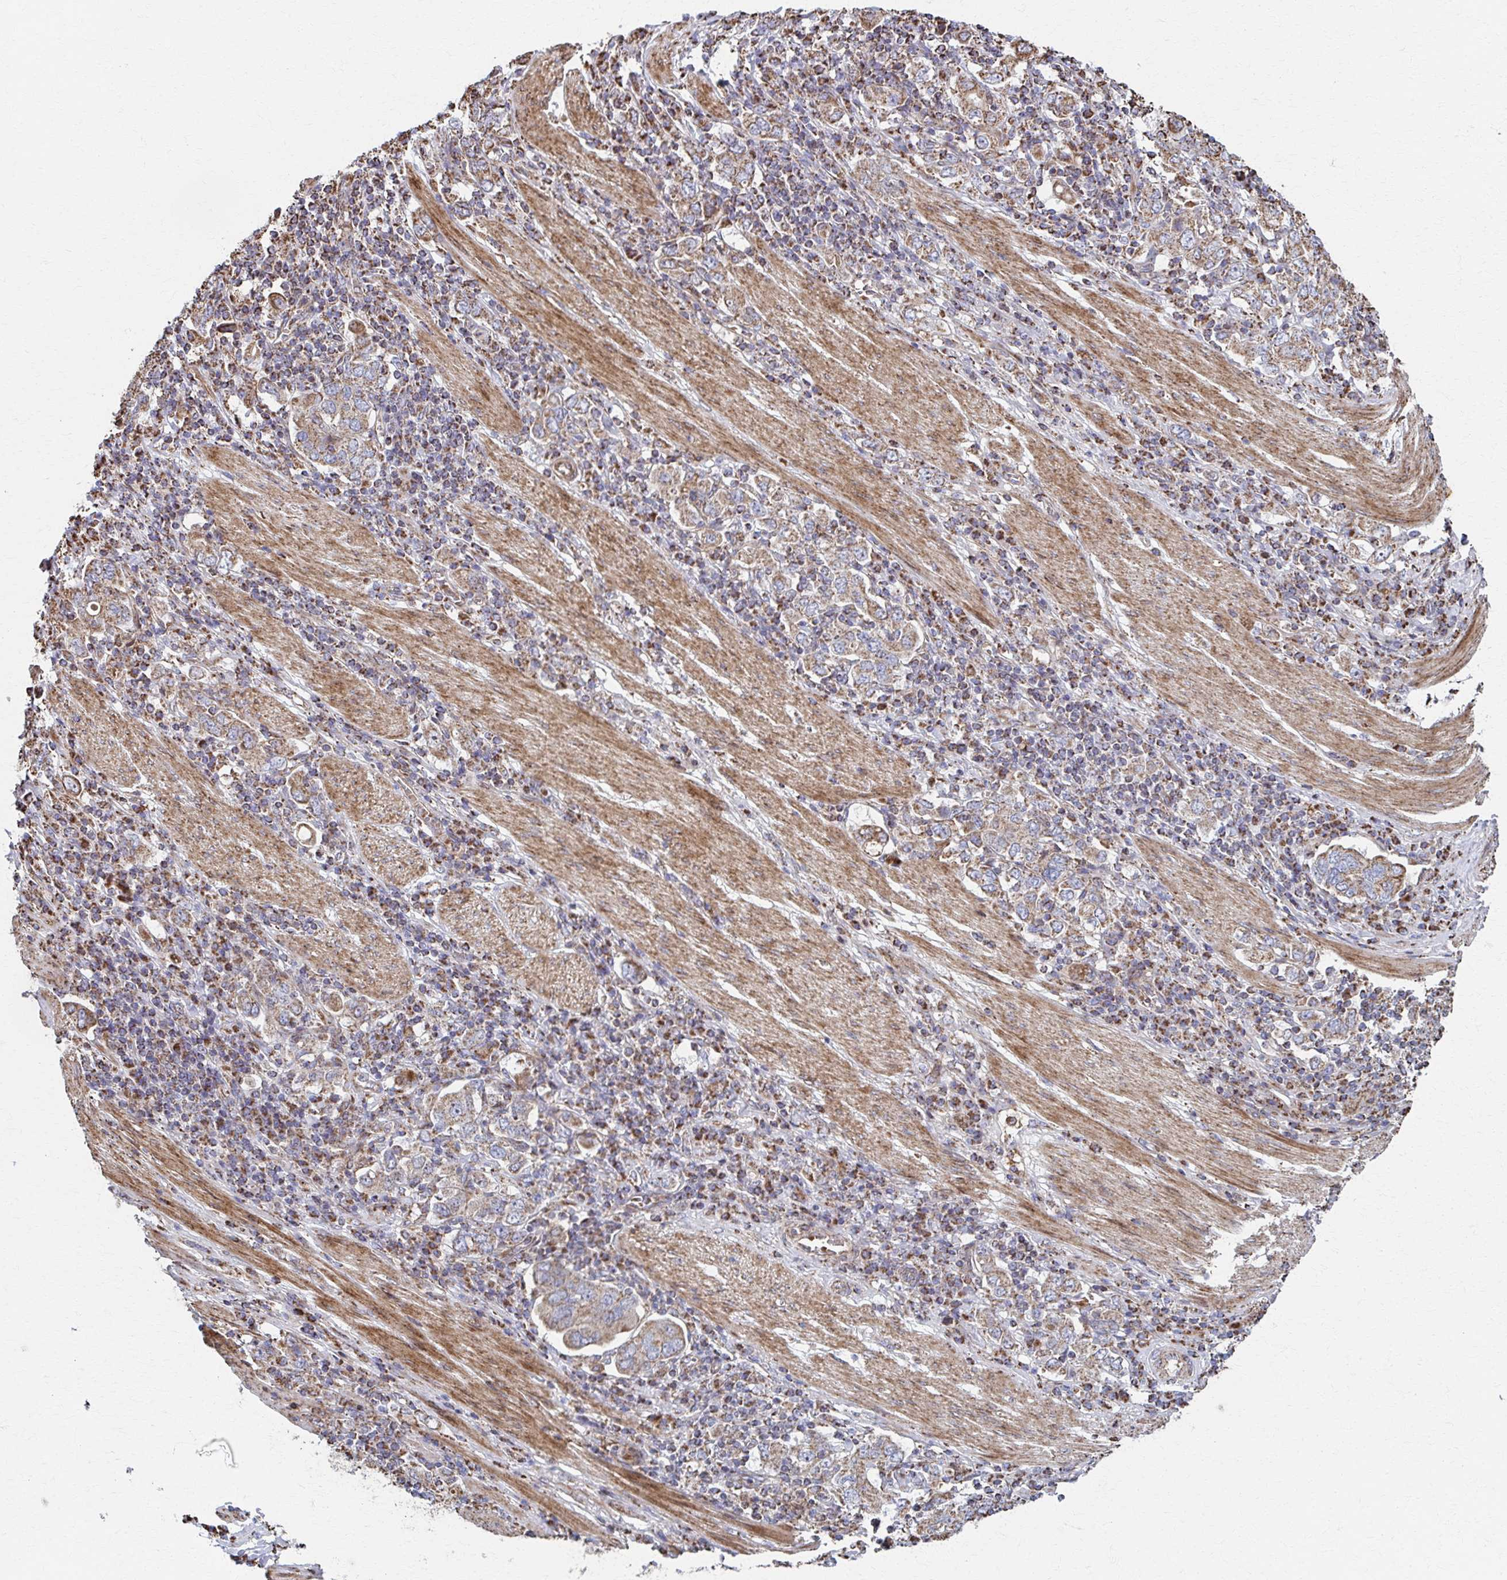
{"staining": {"intensity": "moderate", "quantity": ">75%", "location": "cytoplasmic/membranous"}, "tissue": "stomach cancer", "cell_type": "Tumor cells", "image_type": "cancer", "snomed": [{"axis": "morphology", "description": "Adenocarcinoma, NOS"}, {"axis": "topography", "description": "Stomach, upper"}, {"axis": "topography", "description": "Stomach"}], "caption": "Protein staining of stomach adenocarcinoma tissue reveals moderate cytoplasmic/membranous staining in approximately >75% of tumor cells. The staining was performed using DAB, with brown indicating positive protein expression. Nuclei are stained blue with hematoxylin.", "gene": "SAT1", "patient": {"sex": "male", "age": 62}}